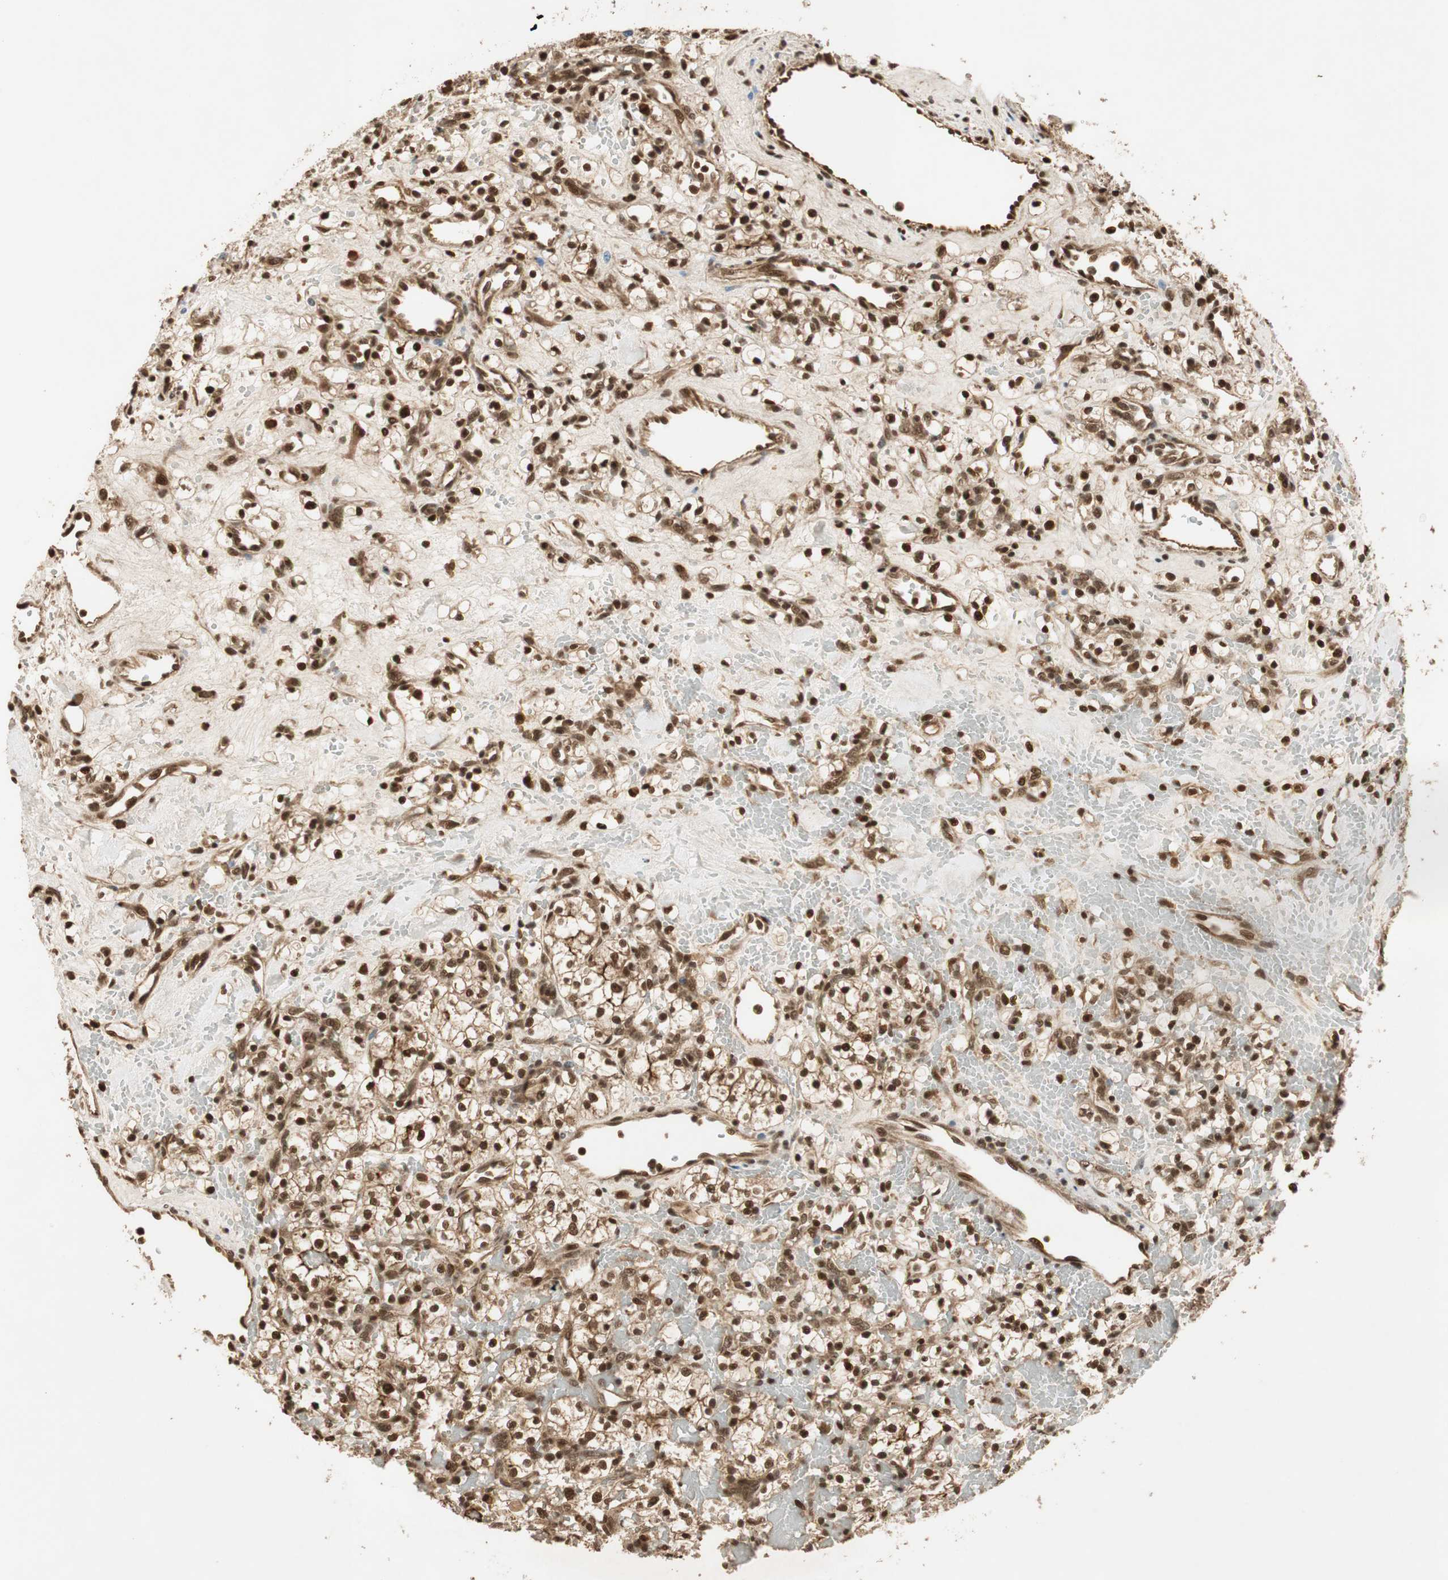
{"staining": {"intensity": "strong", "quantity": ">75%", "location": "cytoplasmic/membranous,nuclear"}, "tissue": "renal cancer", "cell_type": "Tumor cells", "image_type": "cancer", "snomed": [{"axis": "morphology", "description": "Adenocarcinoma, NOS"}, {"axis": "topography", "description": "Kidney"}], "caption": "Strong cytoplasmic/membranous and nuclear expression for a protein is present in about >75% of tumor cells of adenocarcinoma (renal) using immunohistochemistry.", "gene": "RPA3", "patient": {"sex": "female", "age": 60}}